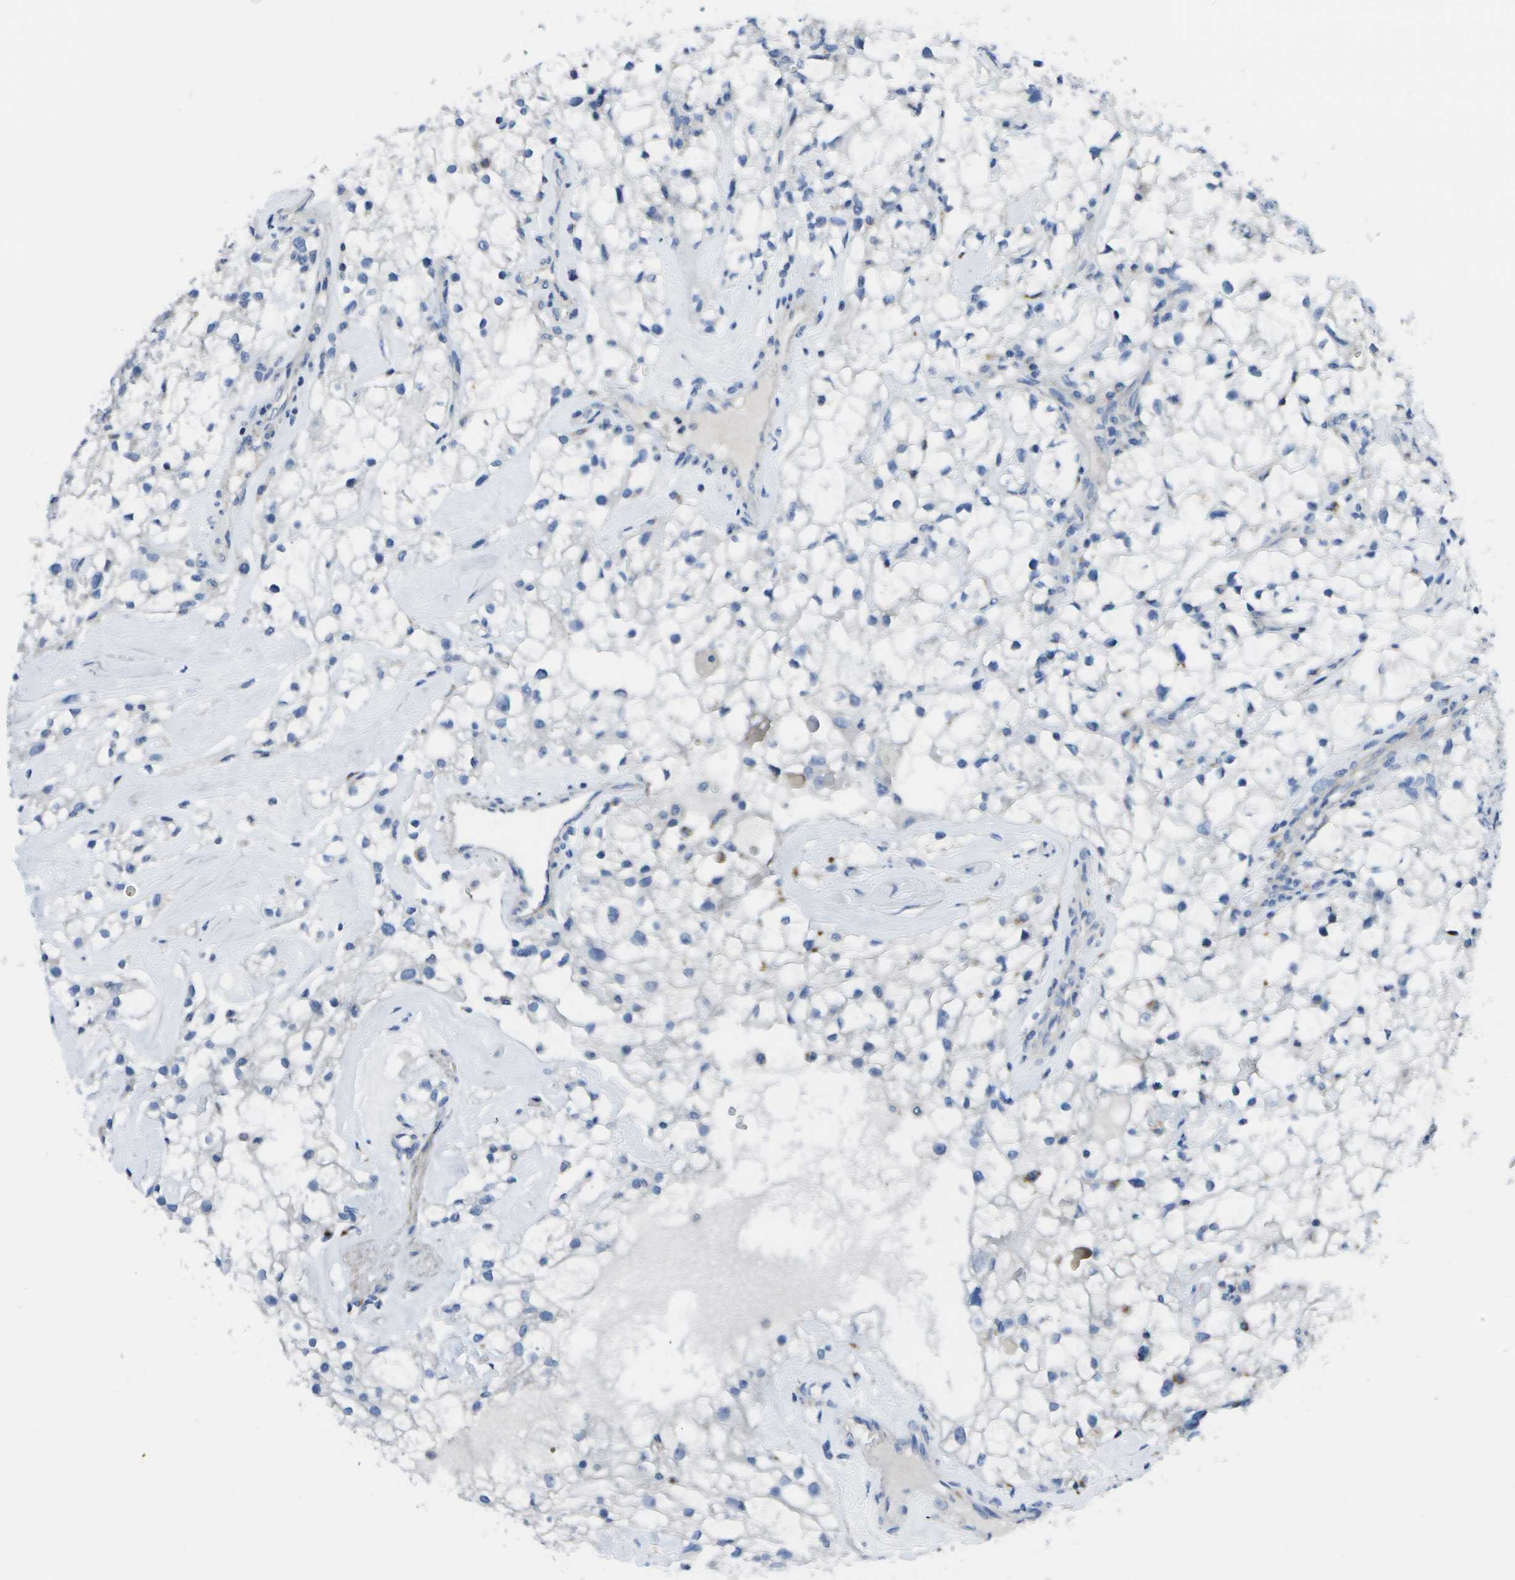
{"staining": {"intensity": "negative", "quantity": "none", "location": "none"}, "tissue": "renal cancer", "cell_type": "Tumor cells", "image_type": "cancer", "snomed": [{"axis": "morphology", "description": "Adenocarcinoma, NOS"}, {"axis": "topography", "description": "Kidney"}], "caption": "Immunohistochemistry (IHC) histopathology image of neoplastic tissue: renal adenocarcinoma stained with DAB (3,3'-diaminobenzidine) shows no significant protein staining in tumor cells. Brightfield microscopy of immunohistochemistry (IHC) stained with DAB (brown) and hematoxylin (blue), captured at high magnification.", "gene": "DCT", "patient": {"sex": "female", "age": 60}}